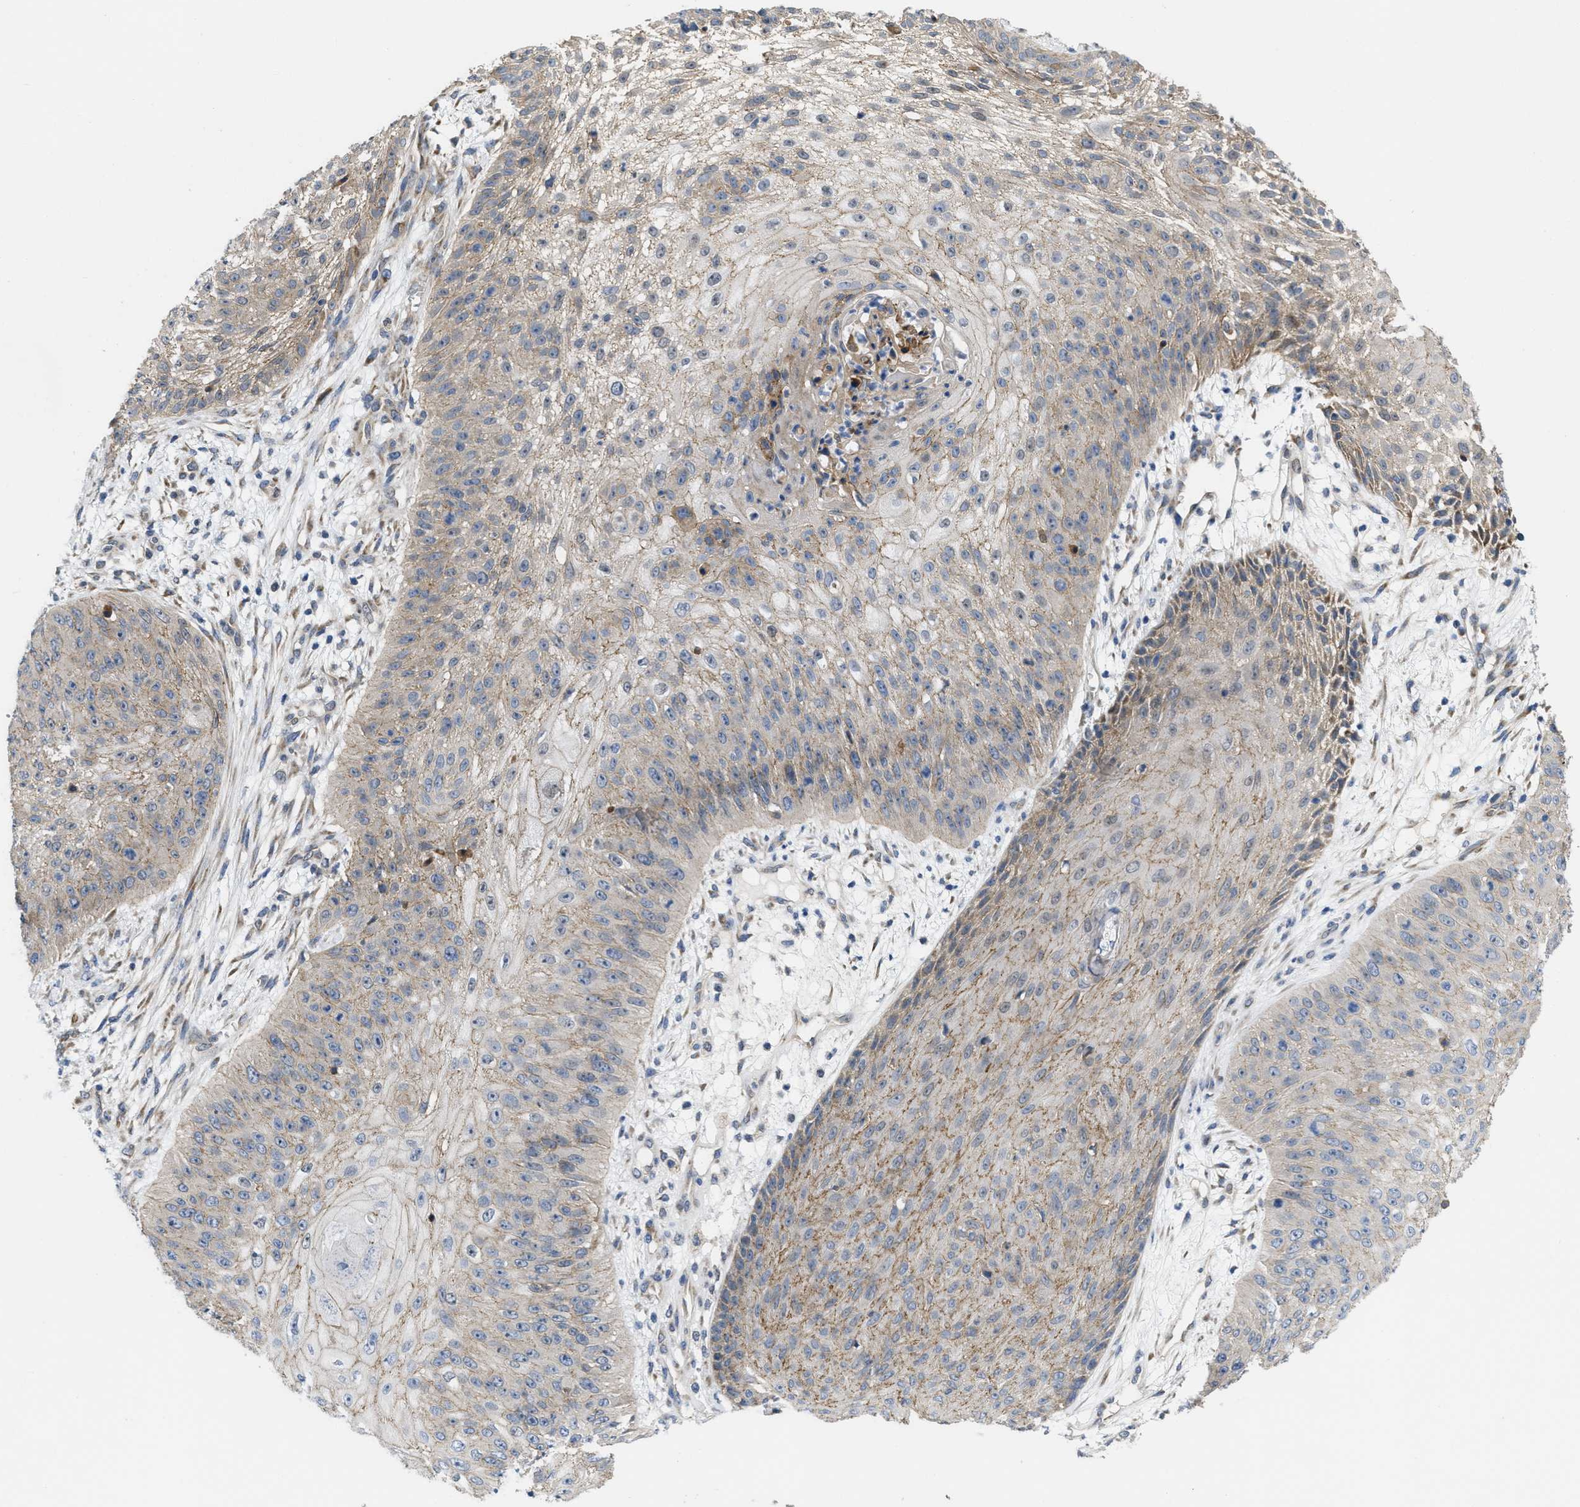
{"staining": {"intensity": "weak", "quantity": "25%-75%", "location": "cytoplasmic/membranous"}, "tissue": "skin cancer", "cell_type": "Tumor cells", "image_type": "cancer", "snomed": [{"axis": "morphology", "description": "Squamous cell carcinoma, NOS"}, {"axis": "topography", "description": "Skin"}], "caption": "A brown stain shows weak cytoplasmic/membranous expression of a protein in human skin cancer tumor cells.", "gene": "CDPF1", "patient": {"sex": "female", "age": 80}}